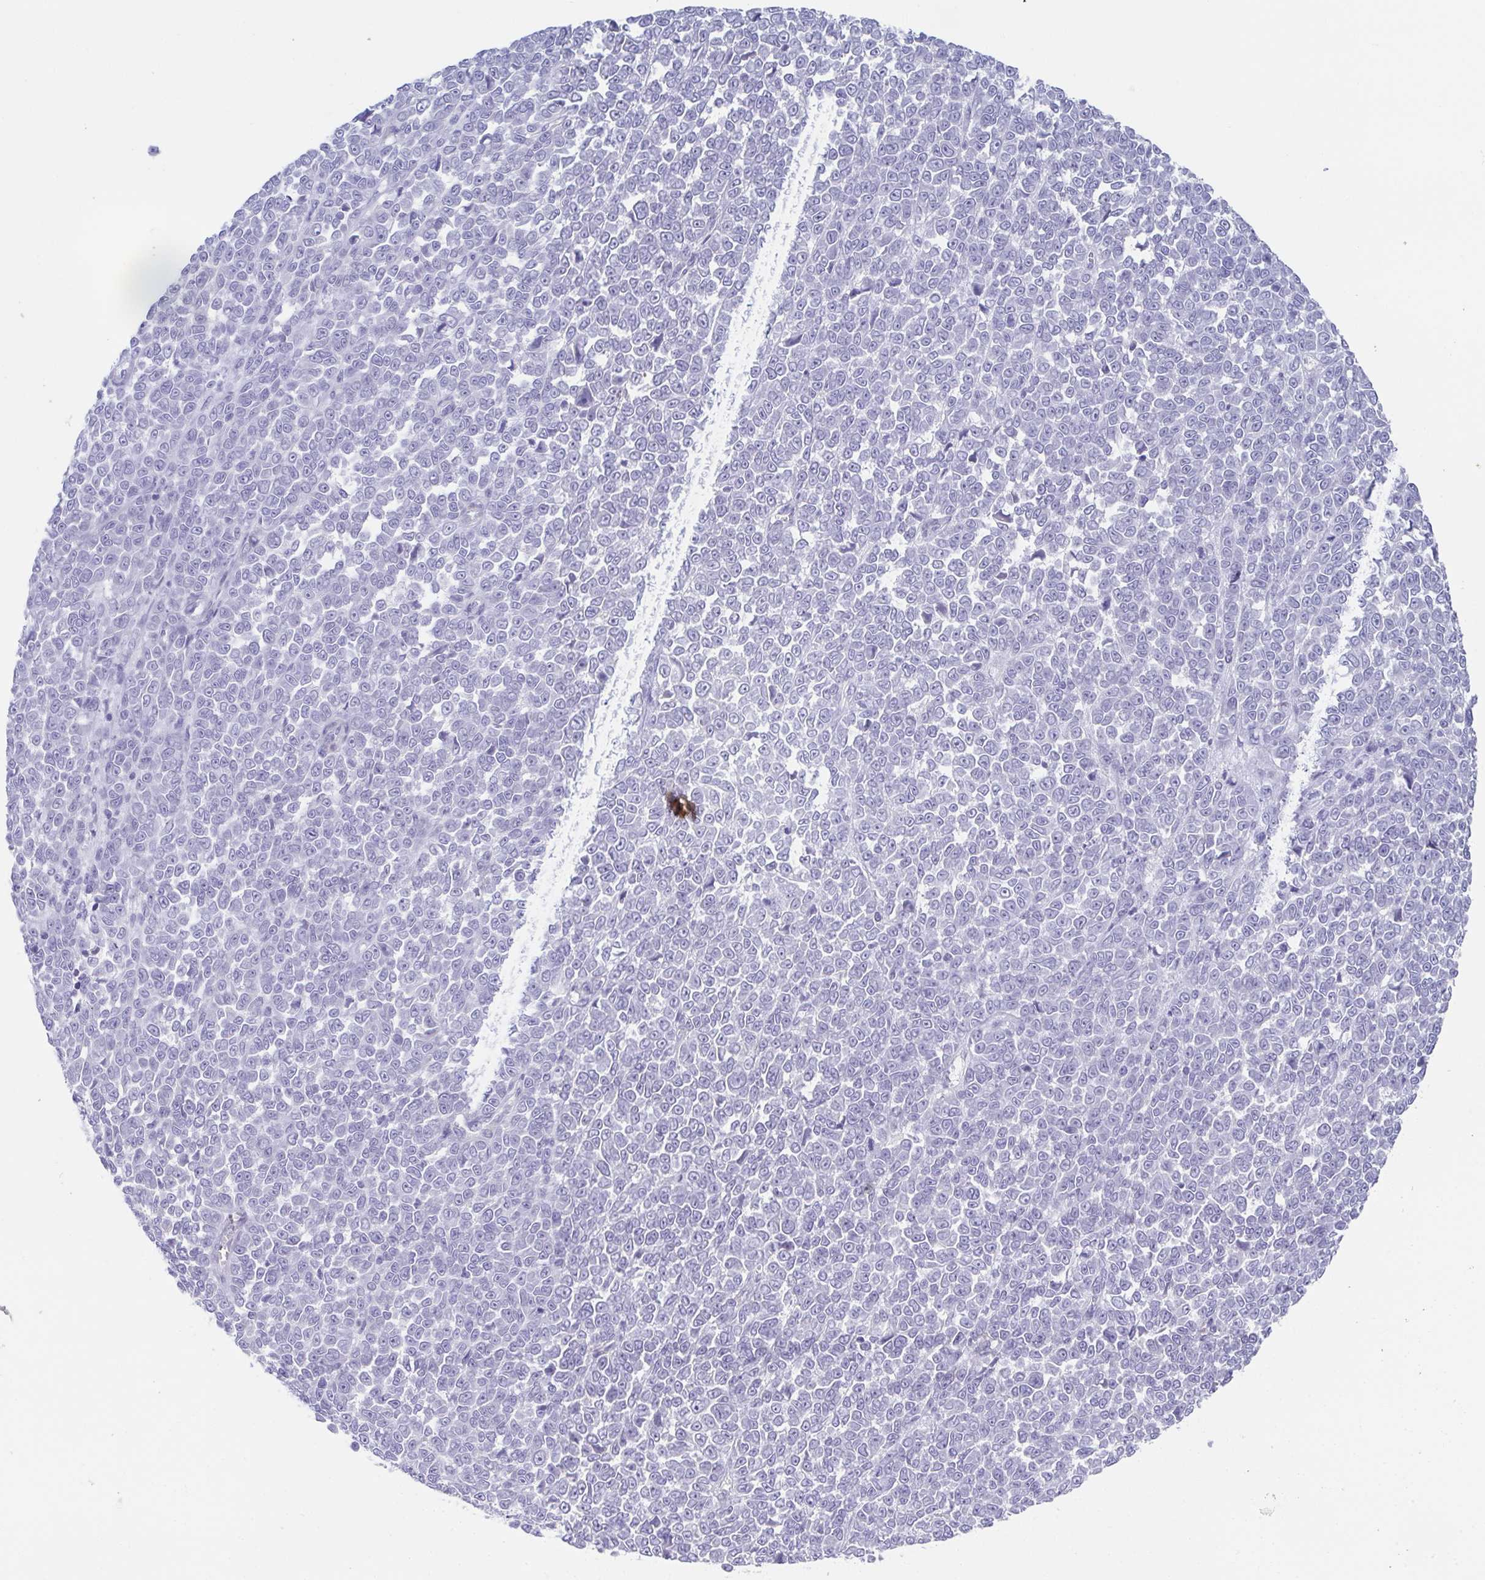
{"staining": {"intensity": "negative", "quantity": "none", "location": "none"}, "tissue": "melanoma", "cell_type": "Tumor cells", "image_type": "cancer", "snomed": [{"axis": "morphology", "description": "Malignant melanoma, NOS"}, {"axis": "topography", "description": "Skin"}], "caption": "This is a photomicrograph of immunohistochemistry (IHC) staining of melanoma, which shows no expression in tumor cells.", "gene": "RBP1", "patient": {"sex": "female", "age": 95}}